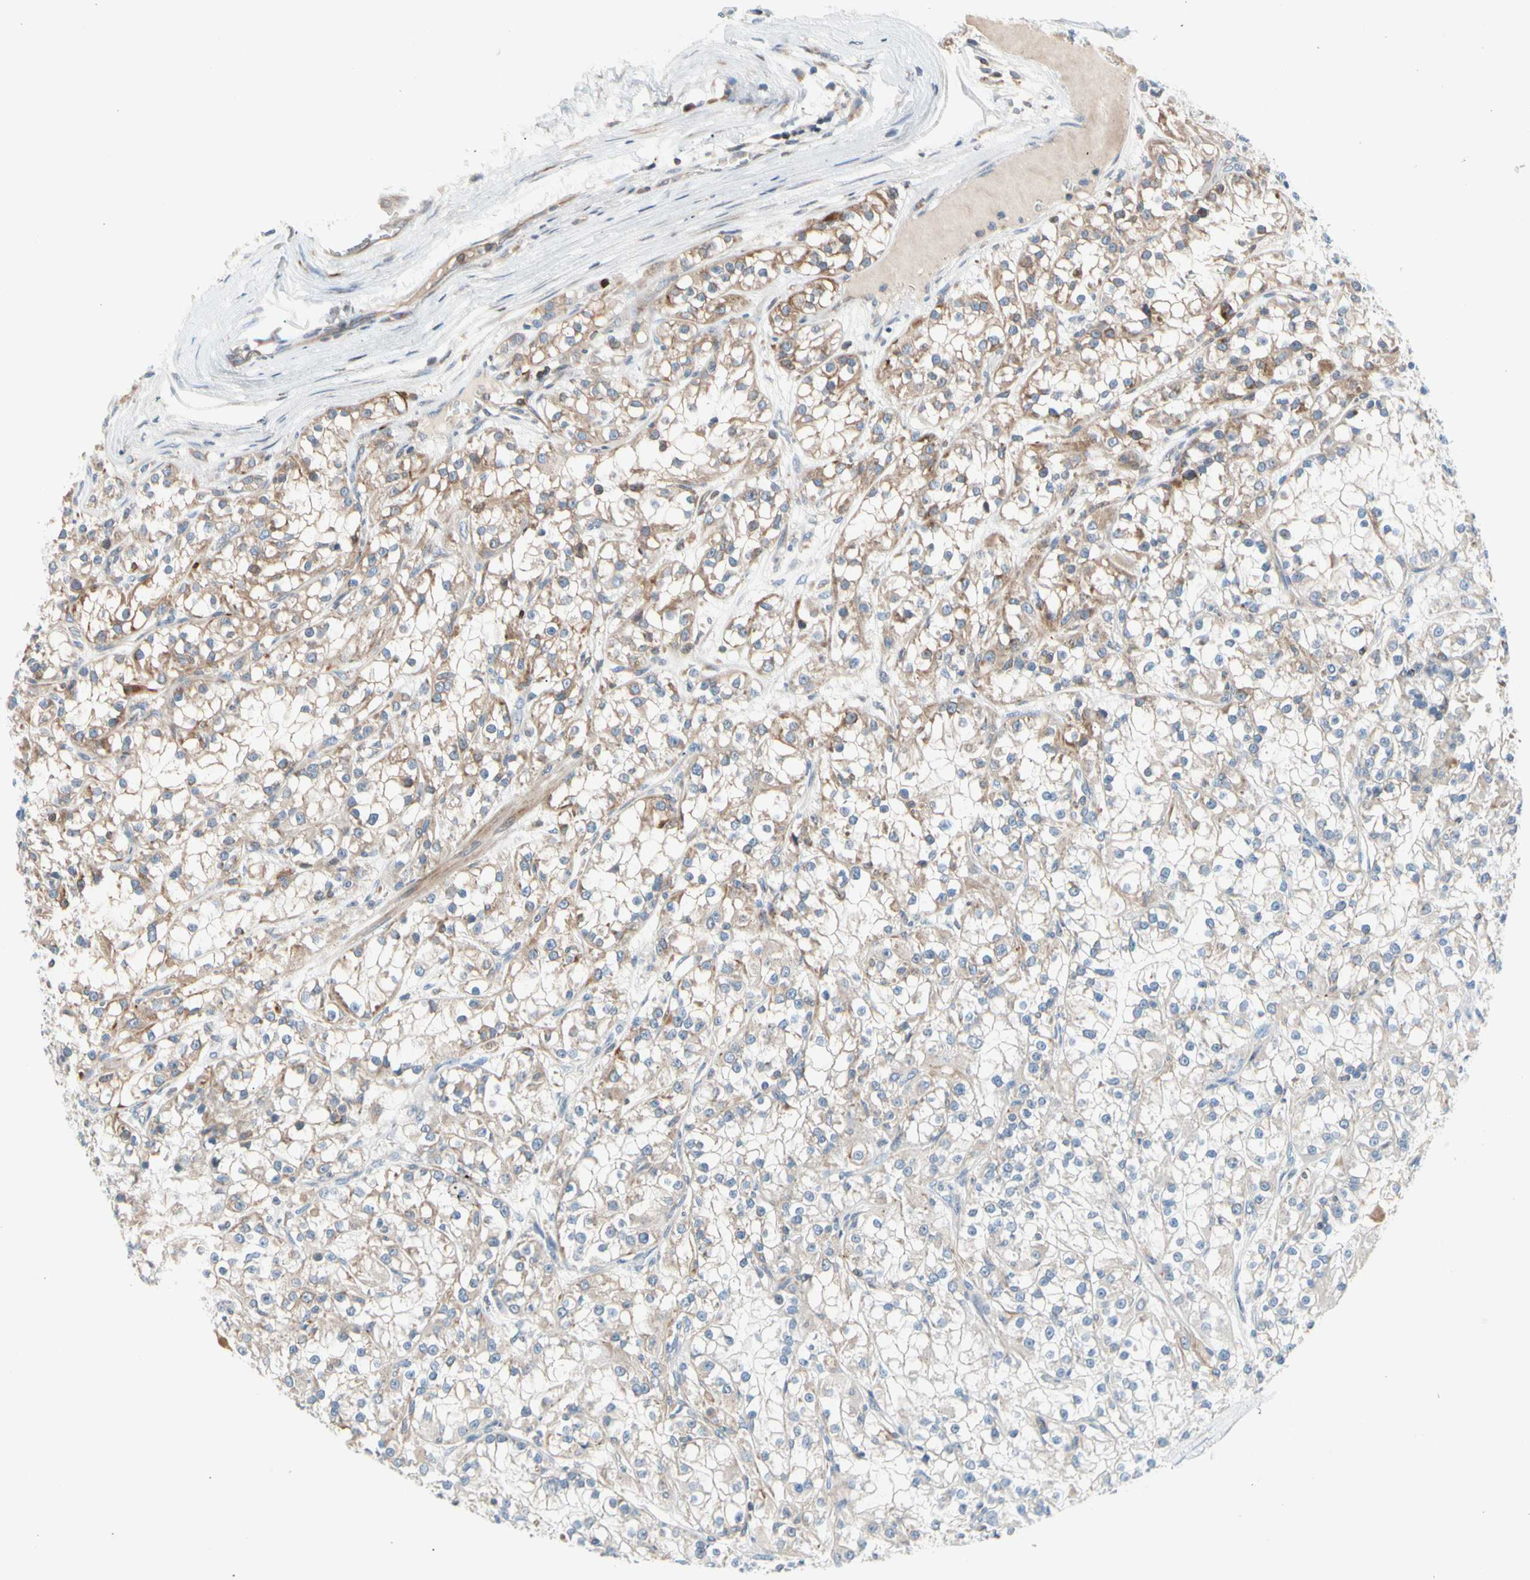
{"staining": {"intensity": "weak", "quantity": "25%-75%", "location": "cytoplasmic/membranous"}, "tissue": "renal cancer", "cell_type": "Tumor cells", "image_type": "cancer", "snomed": [{"axis": "morphology", "description": "Adenocarcinoma, NOS"}, {"axis": "topography", "description": "Kidney"}], "caption": "An image of human adenocarcinoma (renal) stained for a protein displays weak cytoplasmic/membranous brown staining in tumor cells.", "gene": "MAP3K3", "patient": {"sex": "female", "age": 52}}